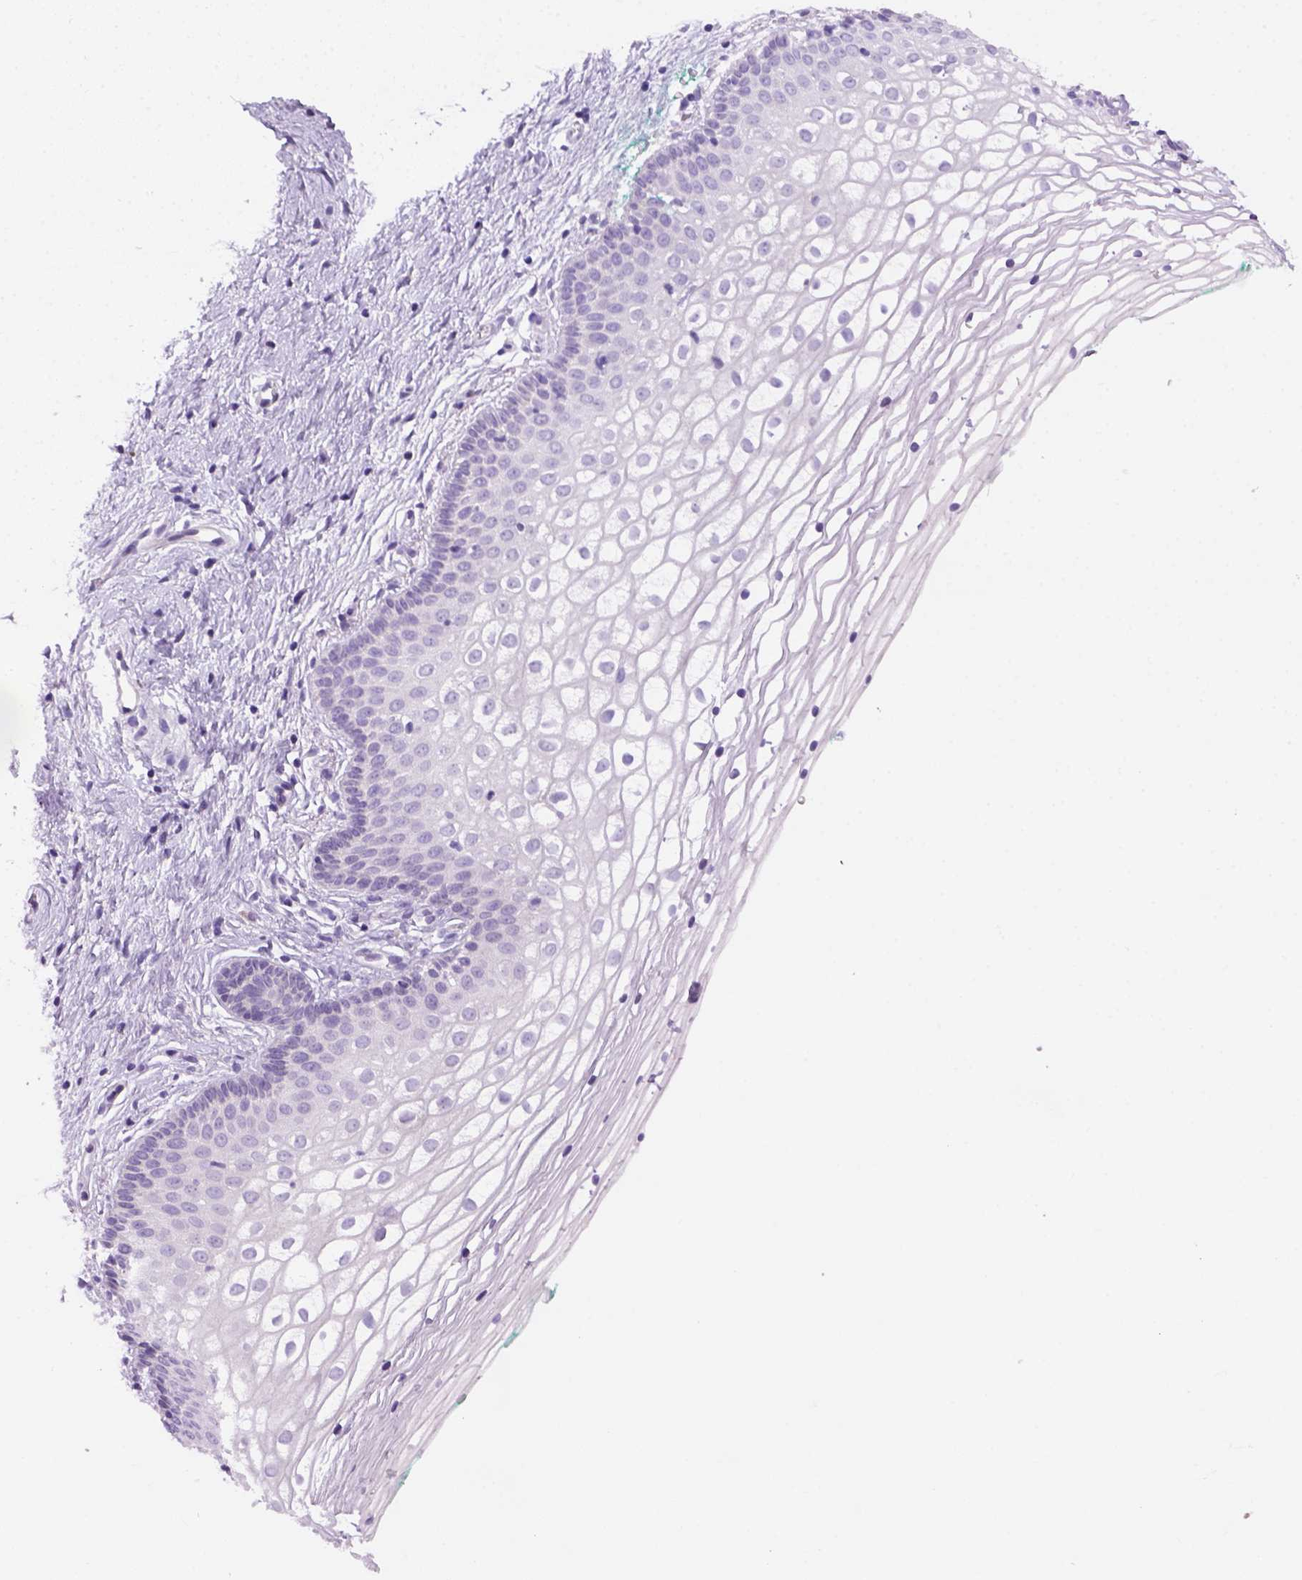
{"staining": {"intensity": "negative", "quantity": "none", "location": "none"}, "tissue": "vagina", "cell_type": "Squamous epithelial cells", "image_type": "normal", "snomed": [{"axis": "morphology", "description": "Normal tissue, NOS"}, {"axis": "topography", "description": "Vagina"}], "caption": "A high-resolution image shows immunohistochemistry (IHC) staining of benign vagina, which exhibits no significant staining in squamous epithelial cells.", "gene": "DNAH11", "patient": {"sex": "female", "age": 36}}